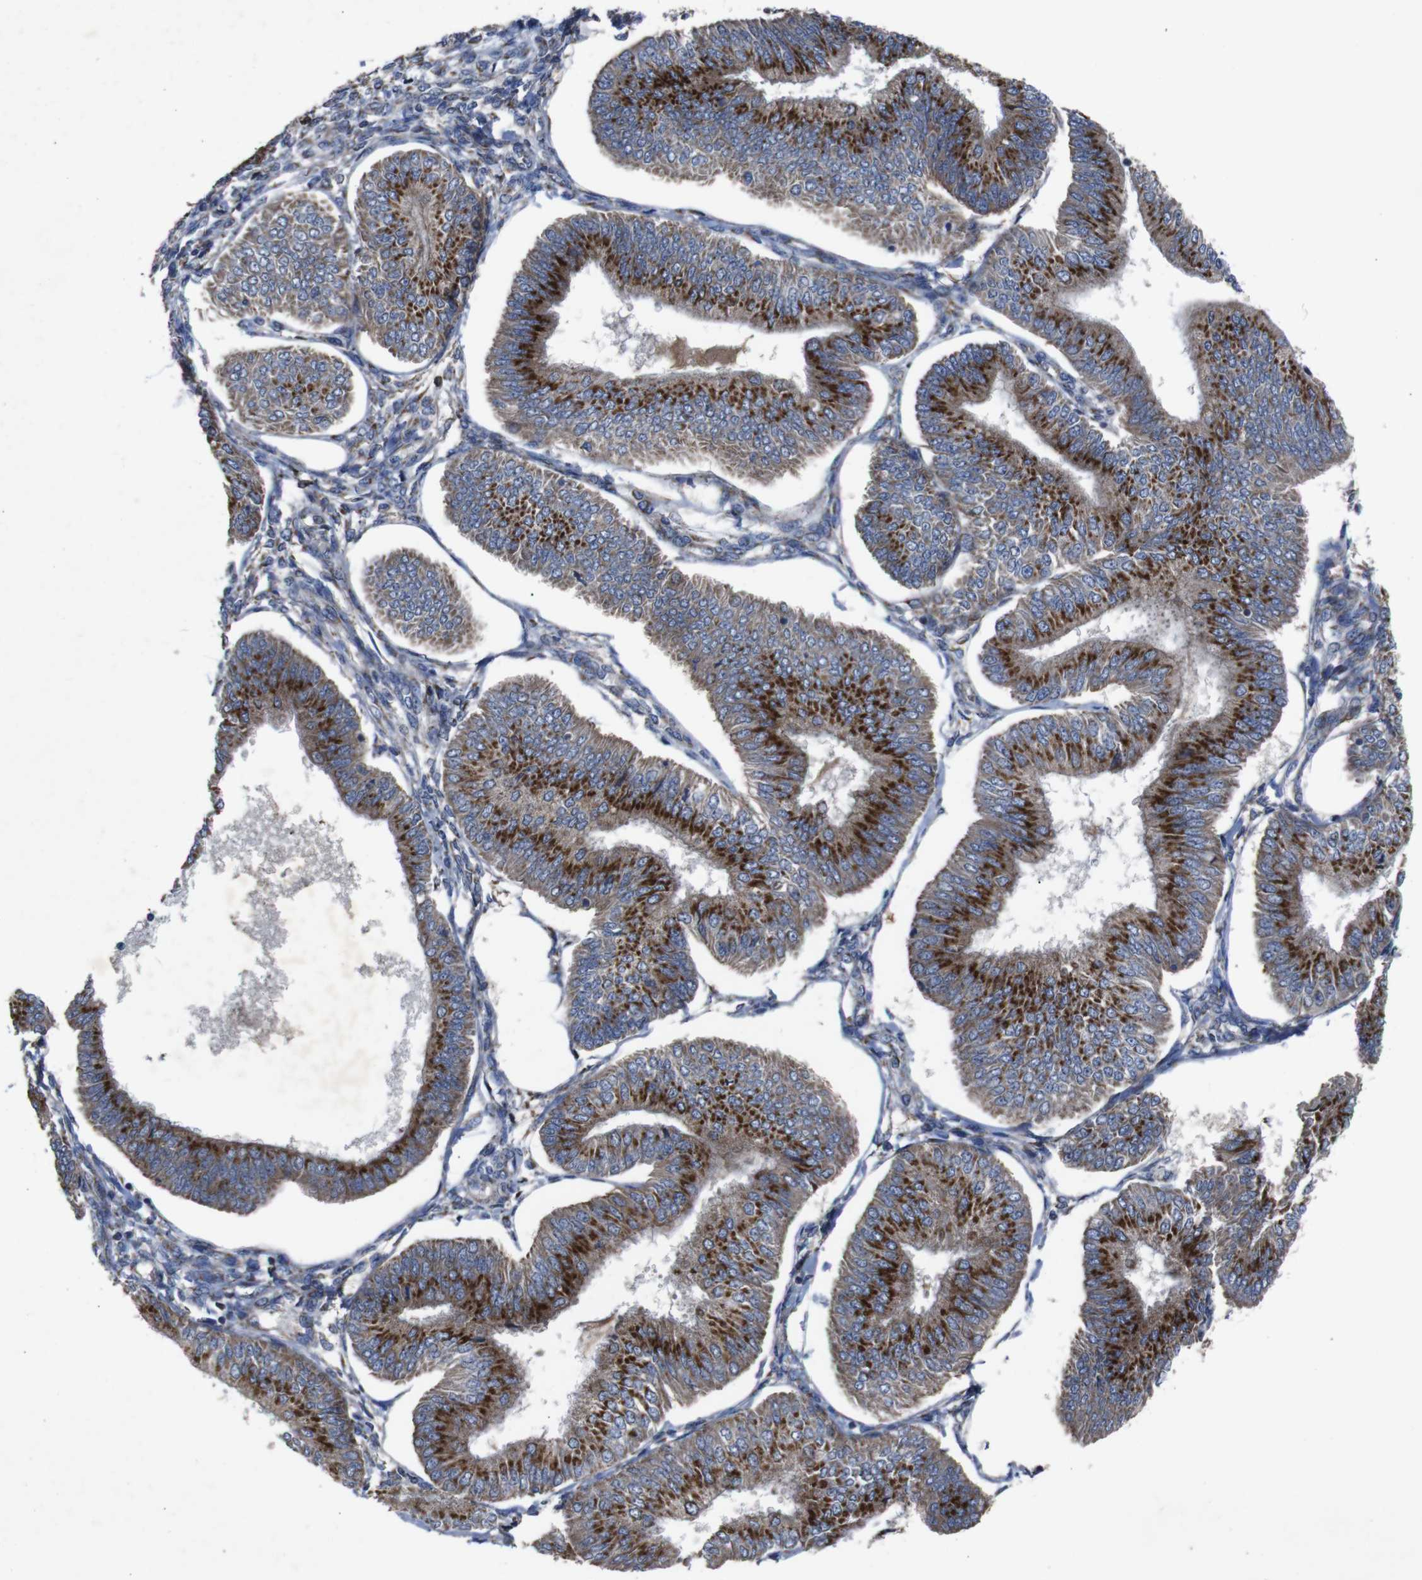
{"staining": {"intensity": "strong", "quantity": ">75%", "location": "cytoplasmic/membranous"}, "tissue": "endometrial cancer", "cell_type": "Tumor cells", "image_type": "cancer", "snomed": [{"axis": "morphology", "description": "Adenocarcinoma, NOS"}, {"axis": "topography", "description": "Endometrium"}], "caption": "Immunohistochemical staining of endometrial adenocarcinoma demonstrates strong cytoplasmic/membranous protein staining in approximately >75% of tumor cells.", "gene": "CHST10", "patient": {"sex": "female", "age": 58}}